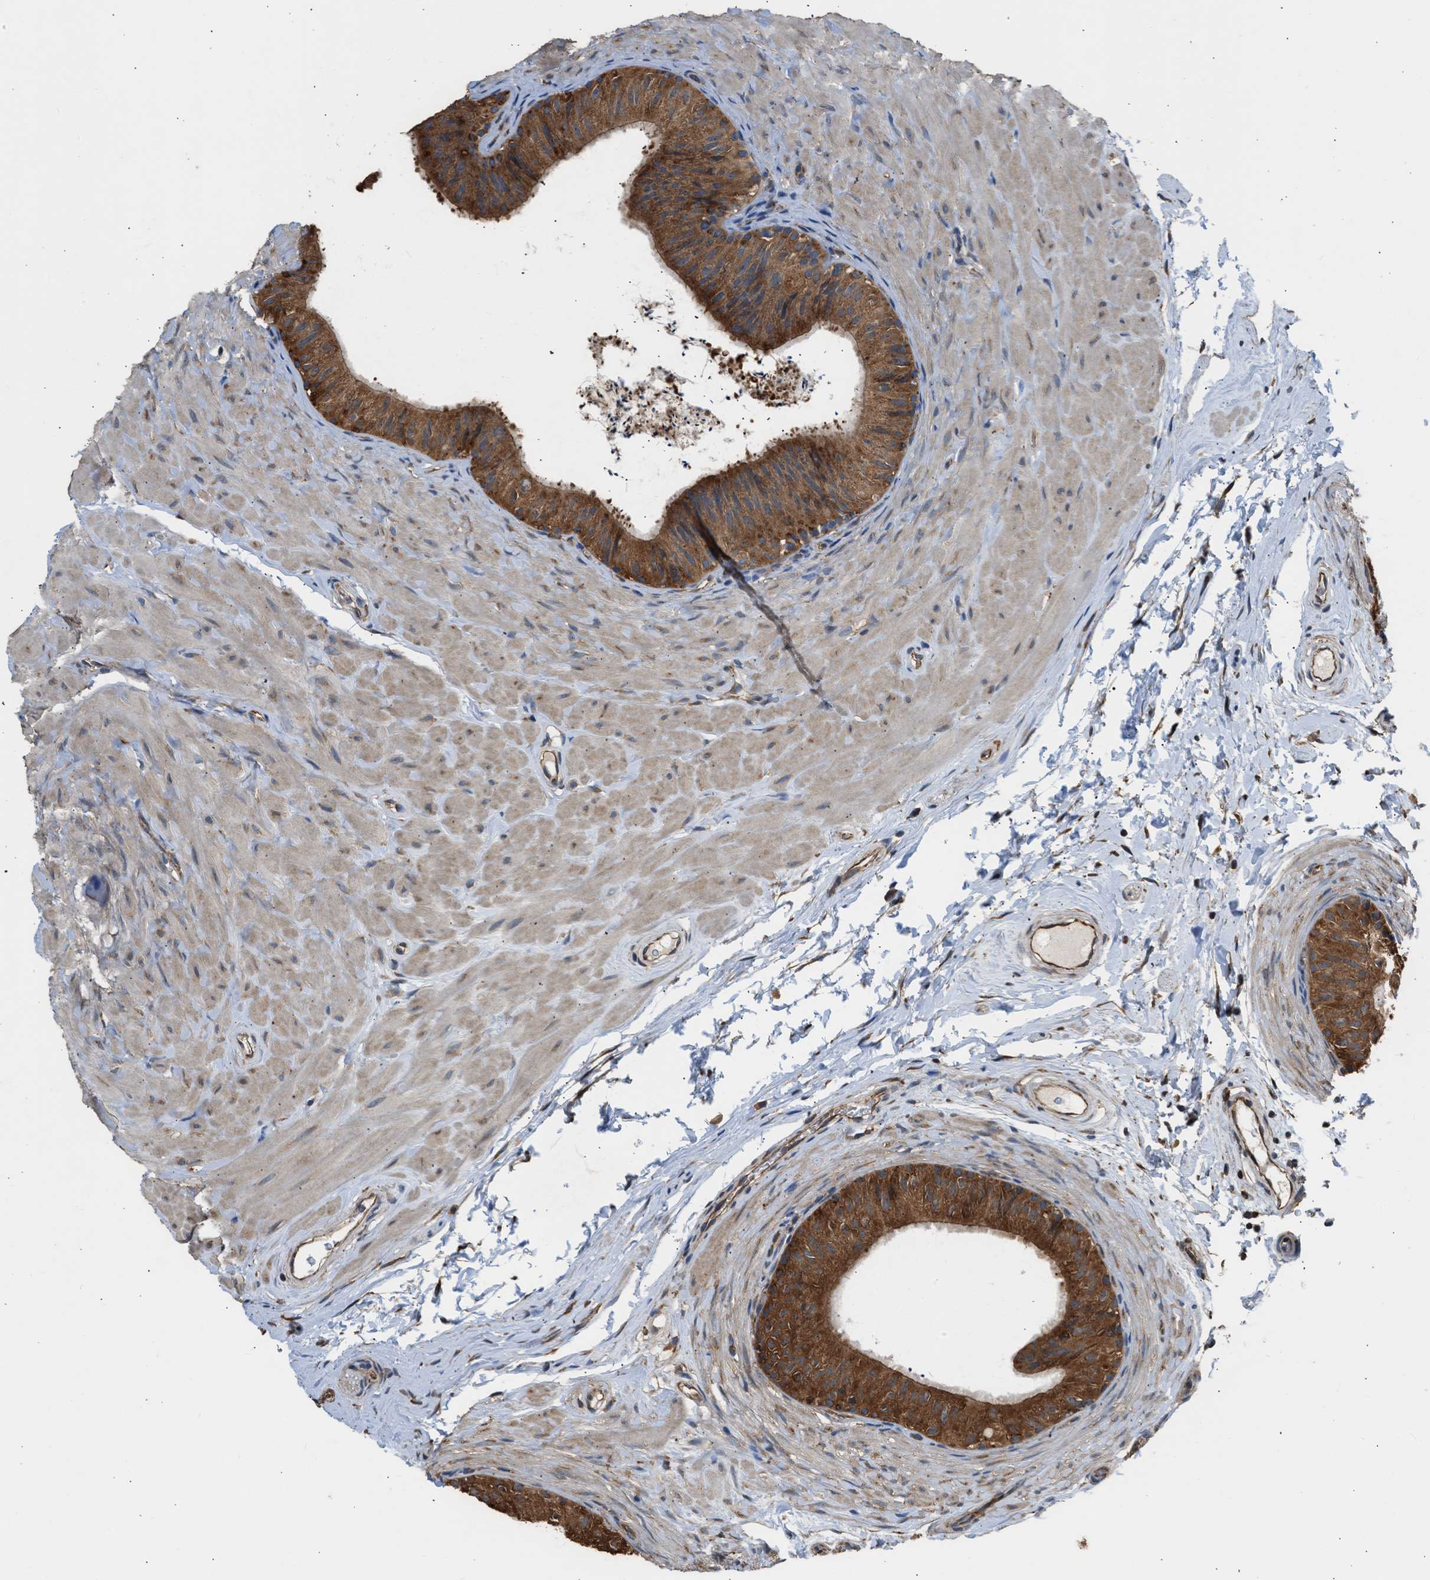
{"staining": {"intensity": "strong", "quantity": ">75%", "location": "cytoplasmic/membranous"}, "tissue": "epididymis", "cell_type": "Glandular cells", "image_type": "normal", "snomed": [{"axis": "morphology", "description": "Normal tissue, NOS"}, {"axis": "topography", "description": "Epididymis"}], "caption": "Immunohistochemistry histopathology image of unremarkable human epididymis stained for a protein (brown), which reveals high levels of strong cytoplasmic/membranous staining in about >75% of glandular cells.", "gene": "SLC36A4", "patient": {"sex": "male", "age": 34}}